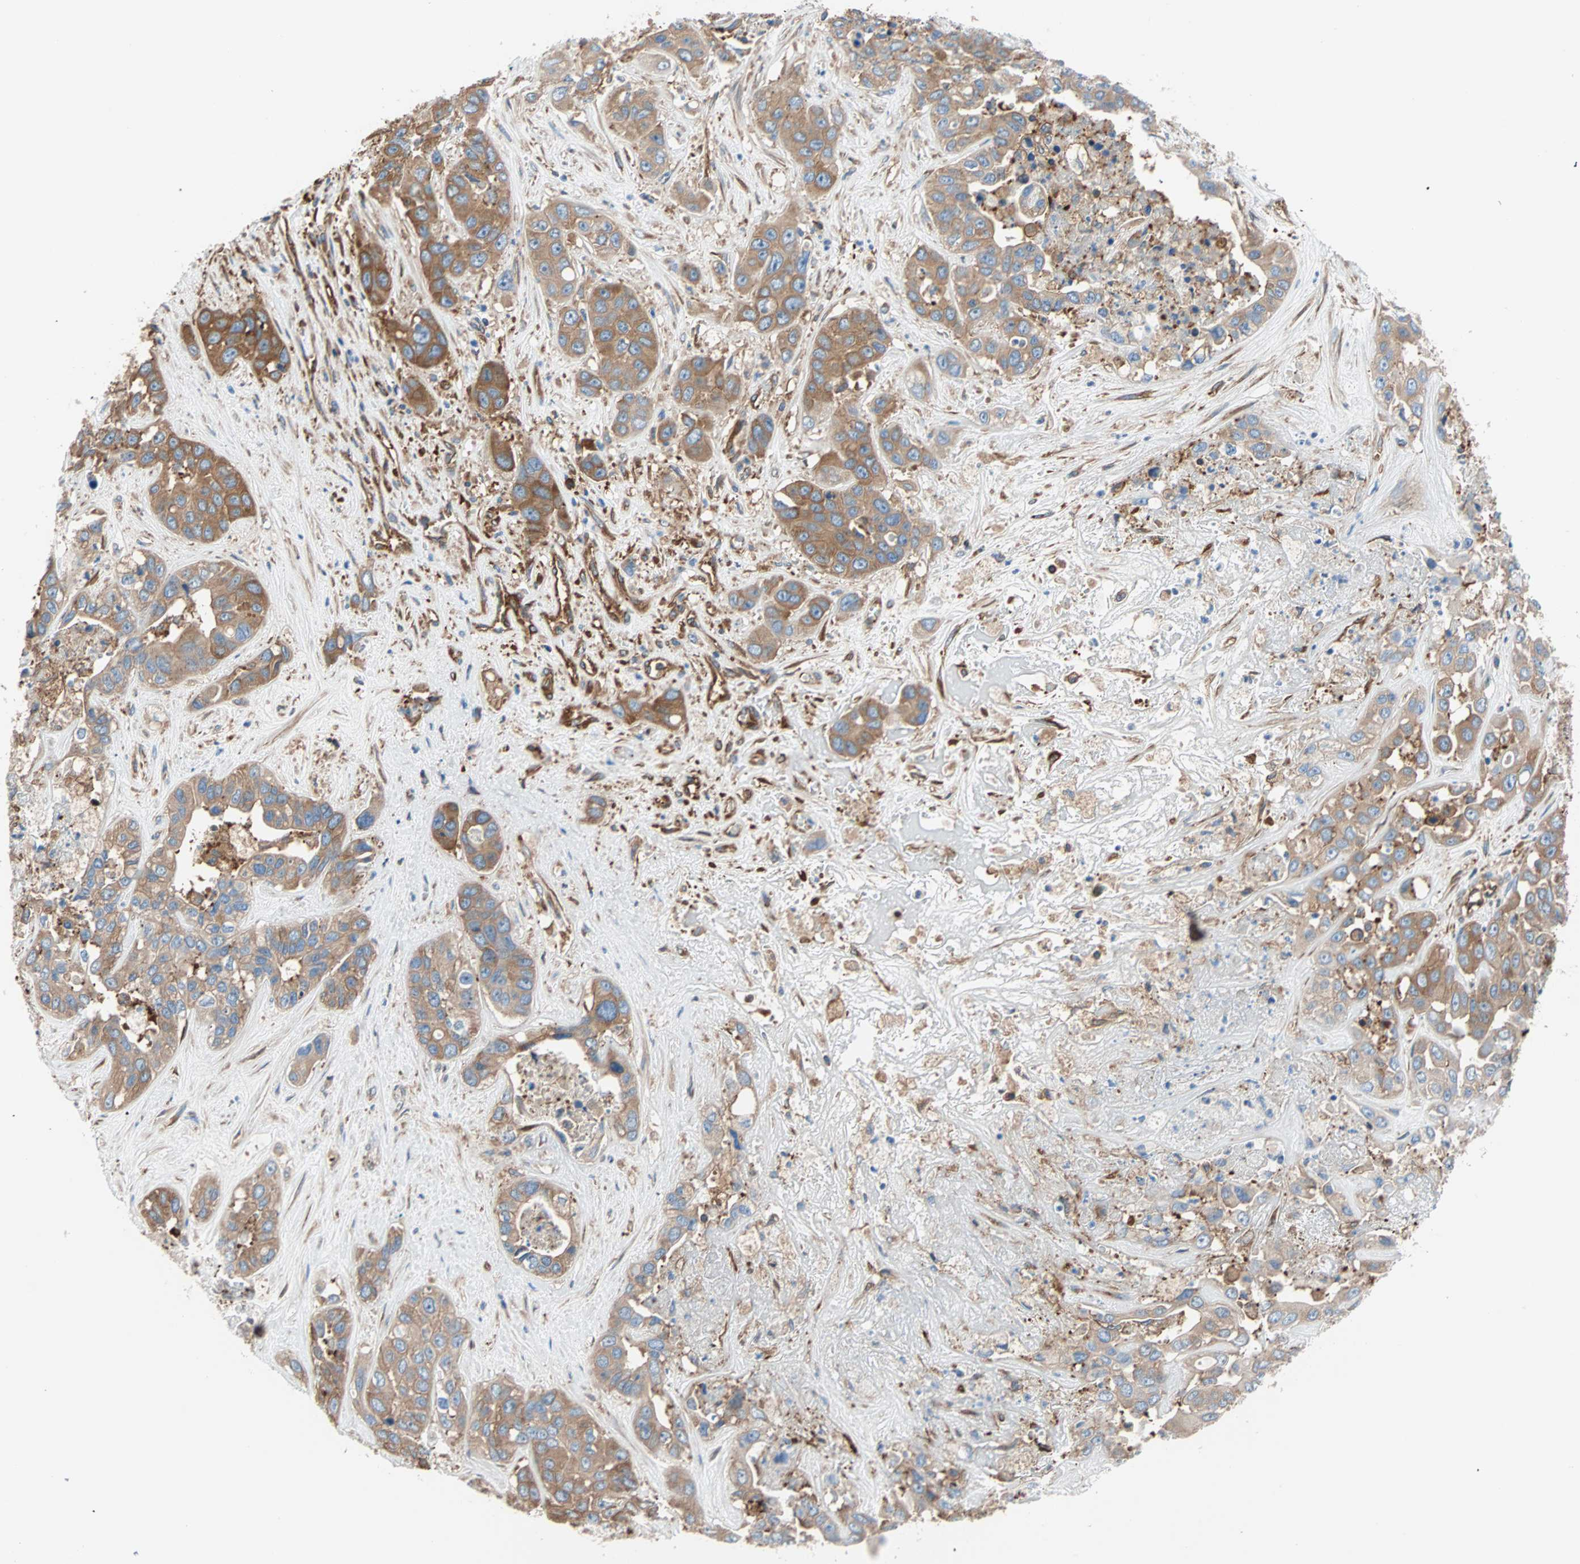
{"staining": {"intensity": "moderate", "quantity": ">75%", "location": "cytoplasmic/membranous"}, "tissue": "liver cancer", "cell_type": "Tumor cells", "image_type": "cancer", "snomed": [{"axis": "morphology", "description": "Cholangiocarcinoma"}, {"axis": "topography", "description": "Liver"}], "caption": "A histopathology image of human cholangiocarcinoma (liver) stained for a protein demonstrates moderate cytoplasmic/membranous brown staining in tumor cells.", "gene": "EEF2", "patient": {"sex": "female", "age": 52}}